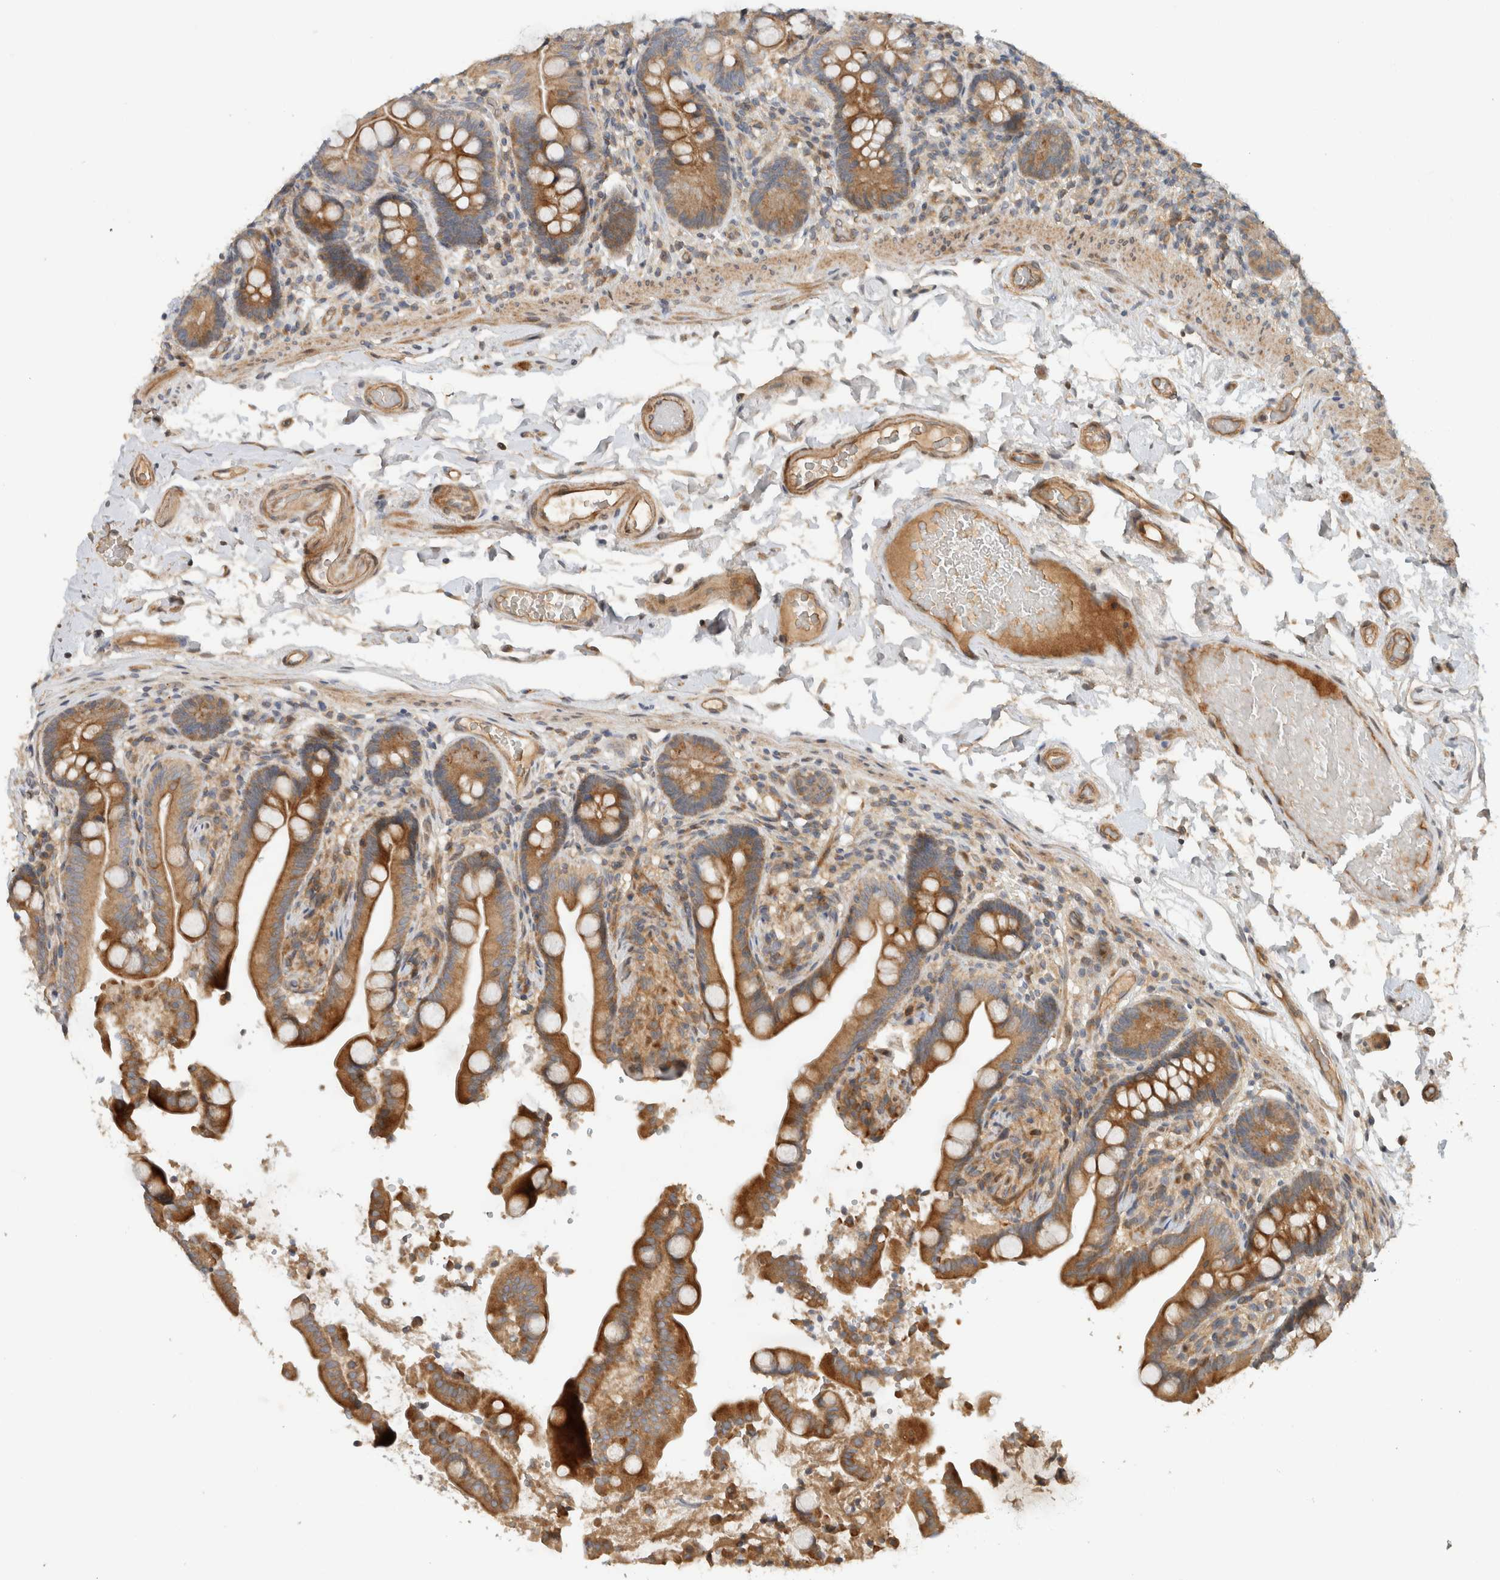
{"staining": {"intensity": "moderate", "quantity": ">75%", "location": "cytoplasmic/membranous"}, "tissue": "colon", "cell_type": "Endothelial cells", "image_type": "normal", "snomed": [{"axis": "morphology", "description": "Normal tissue, NOS"}, {"axis": "topography", "description": "Smooth muscle"}, {"axis": "topography", "description": "Colon"}], "caption": "Colon stained with DAB (3,3'-diaminobenzidine) IHC shows medium levels of moderate cytoplasmic/membranous expression in approximately >75% of endothelial cells. (IHC, brightfield microscopy, high magnification).", "gene": "ARMC9", "patient": {"sex": "male", "age": 73}}